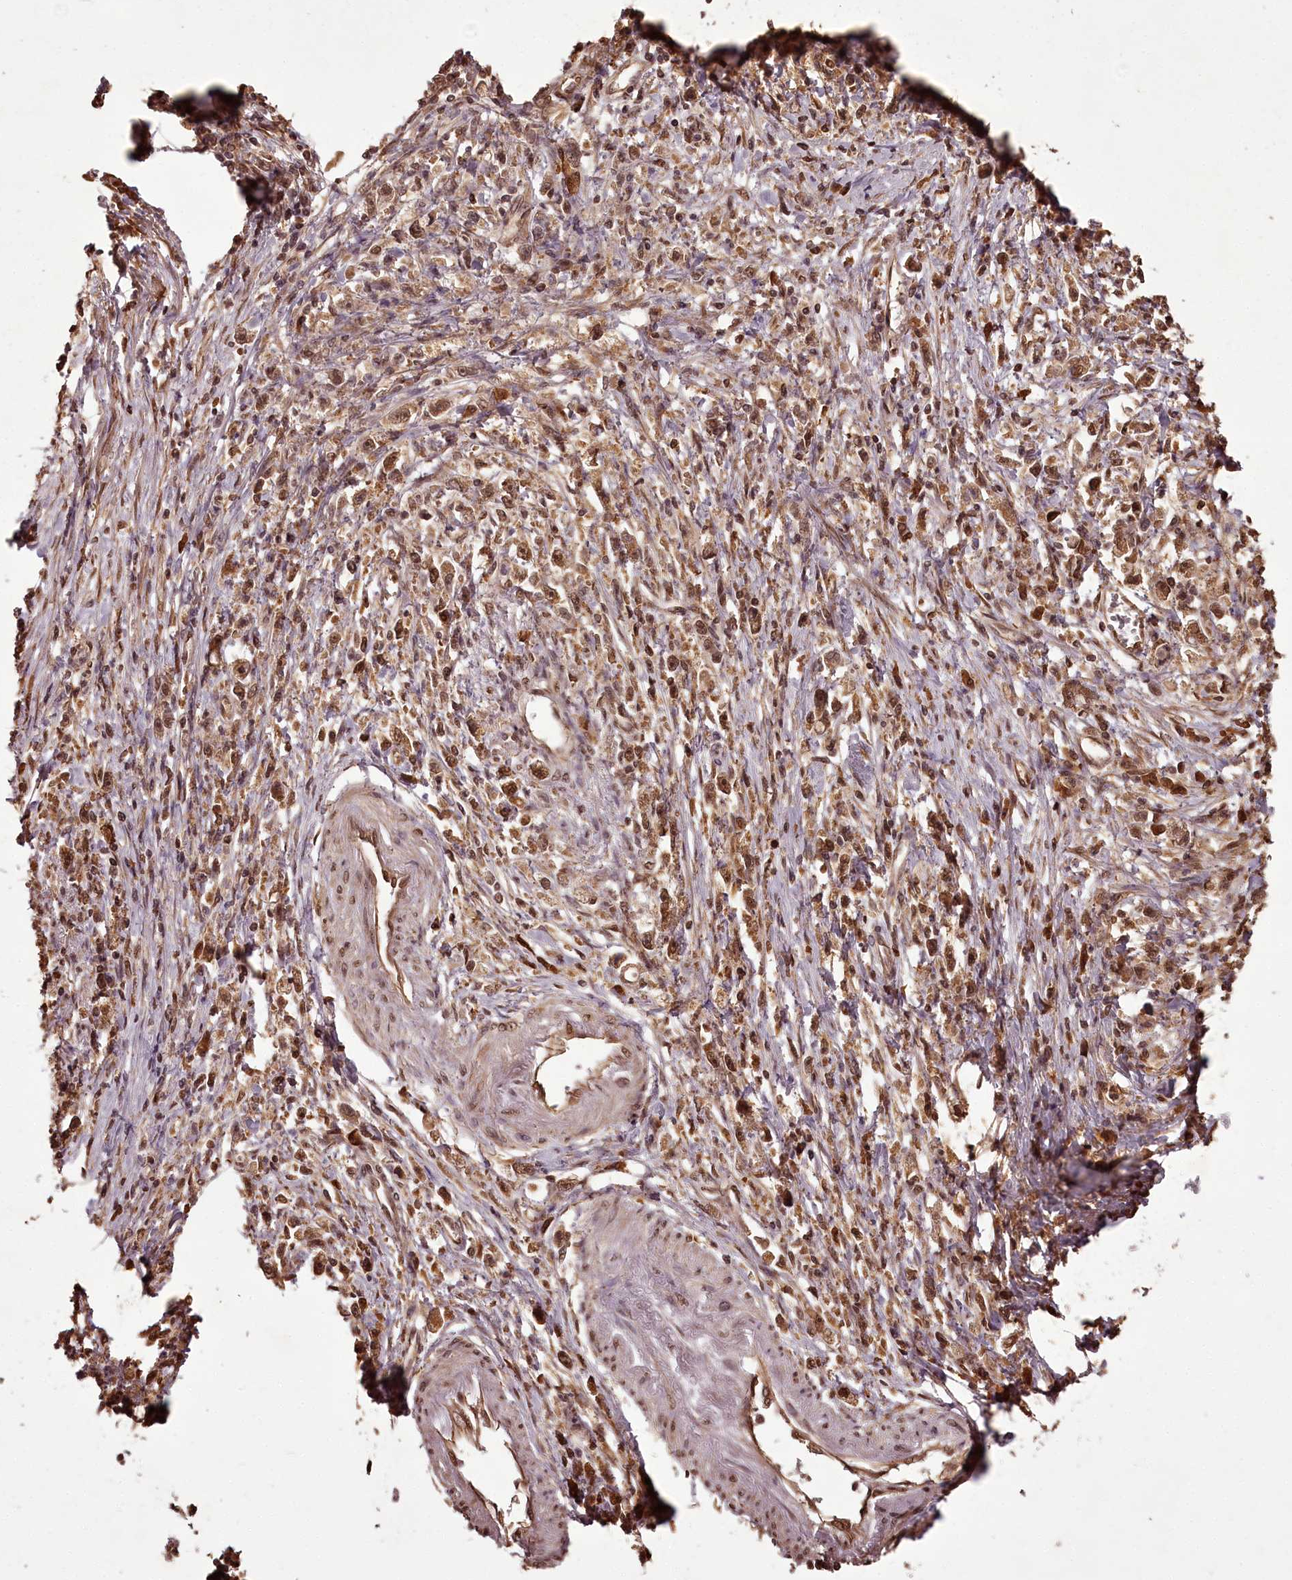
{"staining": {"intensity": "moderate", "quantity": ">75%", "location": "cytoplasmic/membranous,nuclear"}, "tissue": "stomach cancer", "cell_type": "Tumor cells", "image_type": "cancer", "snomed": [{"axis": "morphology", "description": "Adenocarcinoma, NOS"}, {"axis": "topography", "description": "Stomach"}], "caption": "IHC (DAB) staining of stomach adenocarcinoma exhibits moderate cytoplasmic/membranous and nuclear protein staining in approximately >75% of tumor cells.", "gene": "NPRL2", "patient": {"sex": "female", "age": 59}}